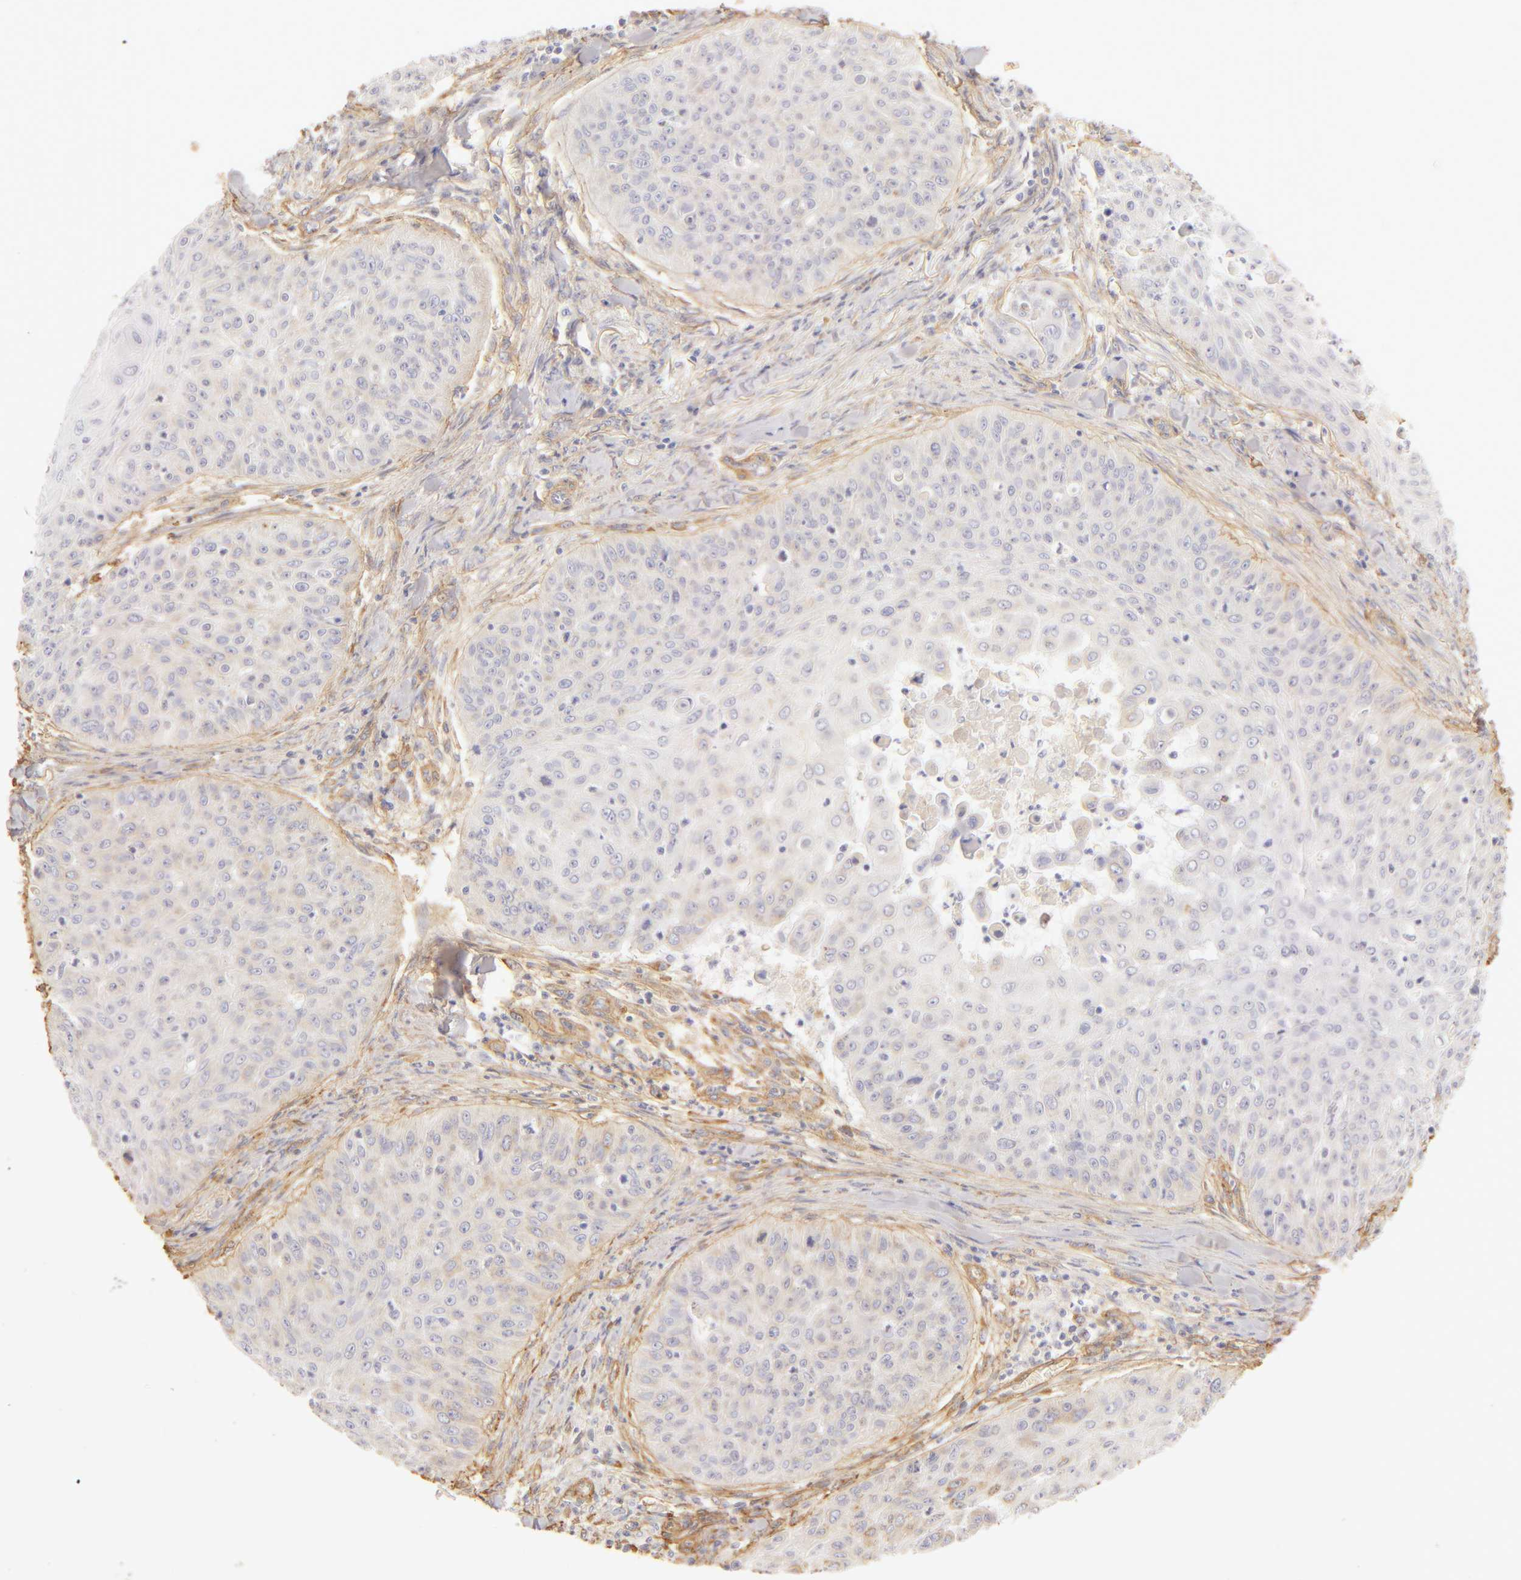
{"staining": {"intensity": "negative", "quantity": "none", "location": "none"}, "tissue": "skin cancer", "cell_type": "Tumor cells", "image_type": "cancer", "snomed": [{"axis": "morphology", "description": "Squamous cell carcinoma, NOS"}, {"axis": "topography", "description": "Skin"}], "caption": "Skin cancer (squamous cell carcinoma) stained for a protein using immunohistochemistry (IHC) reveals no positivity tumor cells.", "gene": "COL4A1", "patient": {"sex": "male", "age": 82}}